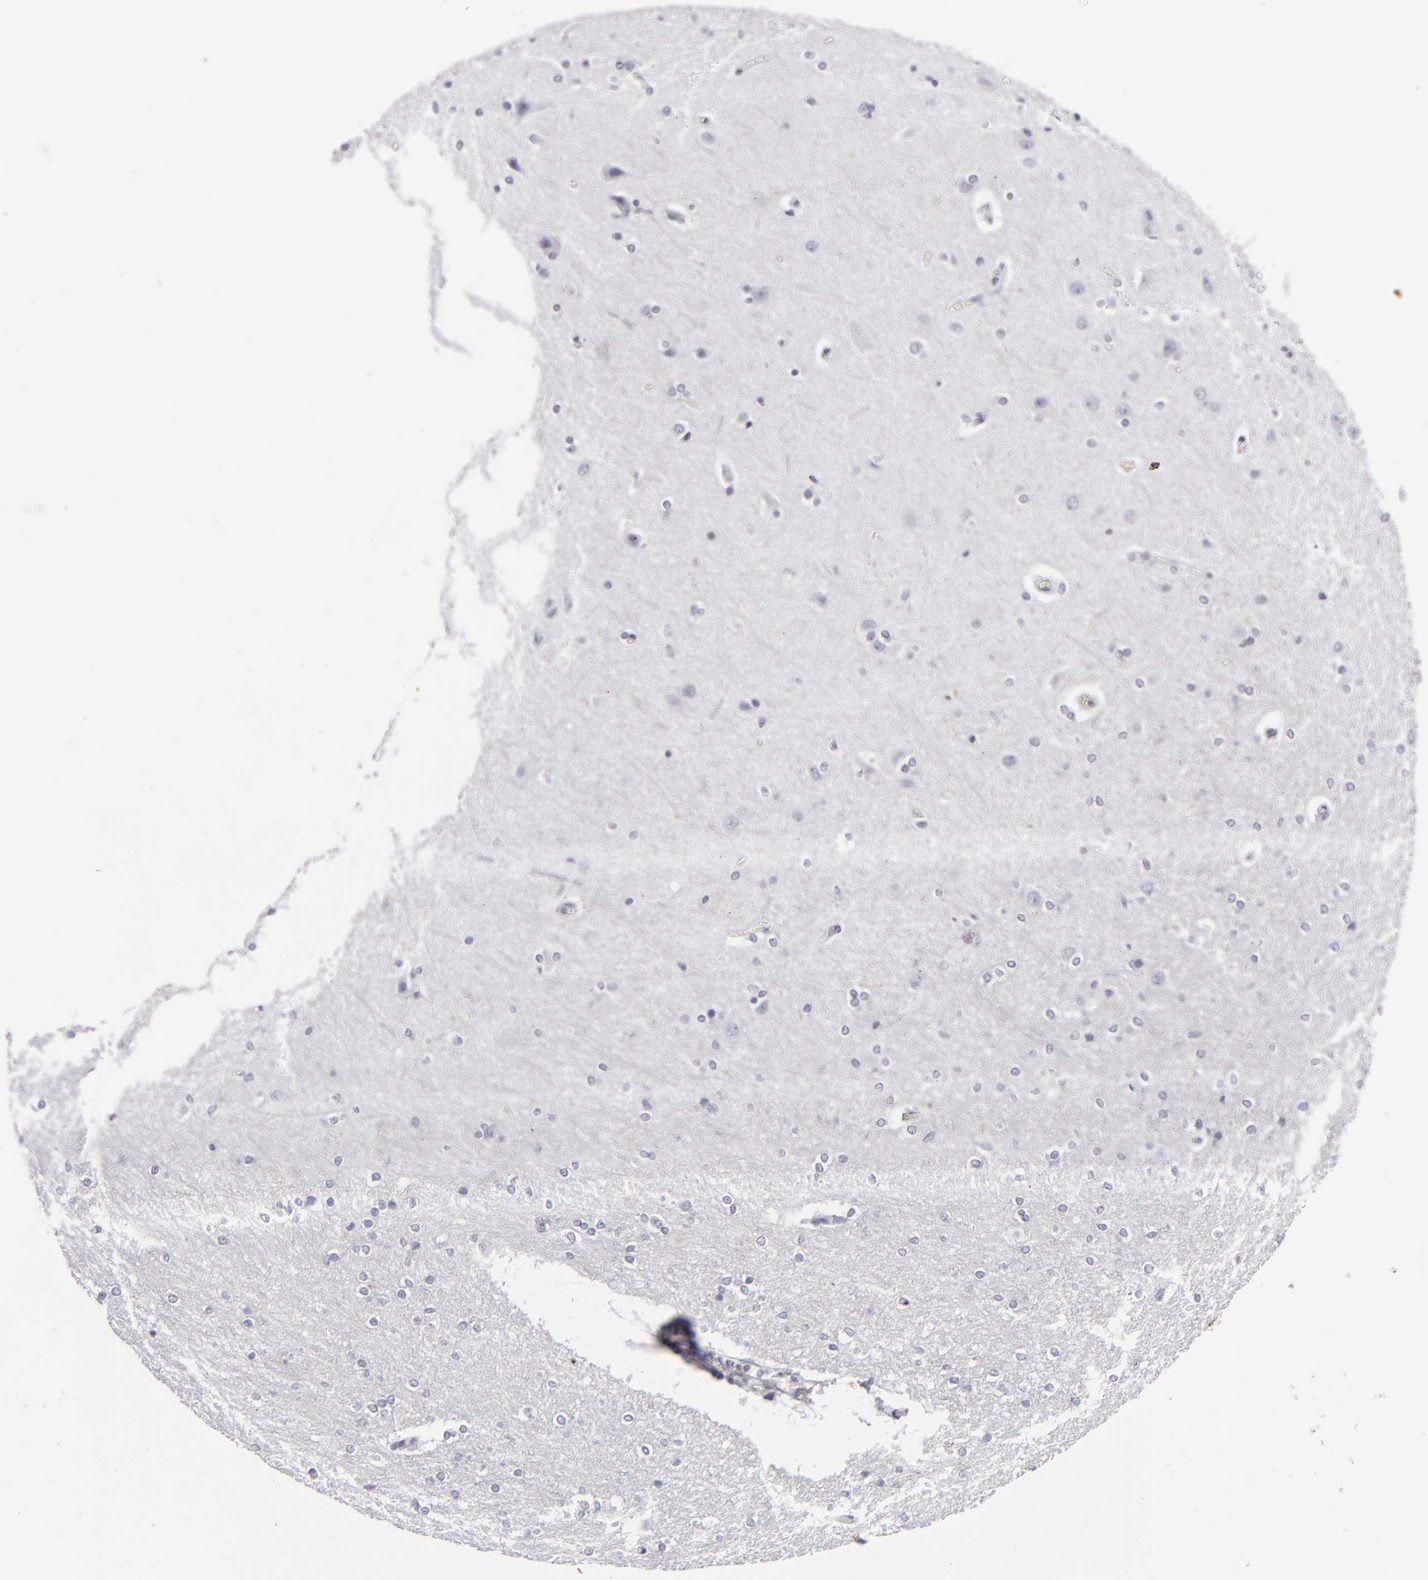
{"staining": {"intensity": "negative", "quantity": "none", "location": "none"}, "tissue": "cerebral cortex", "cell_type": "Endothelial cells", "image_type": "normal", "snomed": [{"axis": "morphology", "description": "Normal tissue, NOS"}, {"axis": "topography", "description": "Cerebral cortex"}], "caption": "The IHC image has no significant expression in endothelial cells of cerebral cortex. (DAB immunohistochemistry (IHC) with hematoxylin counter stain).", "gene": "KRT1", "patient": {"sex": "female", "age": 54}}